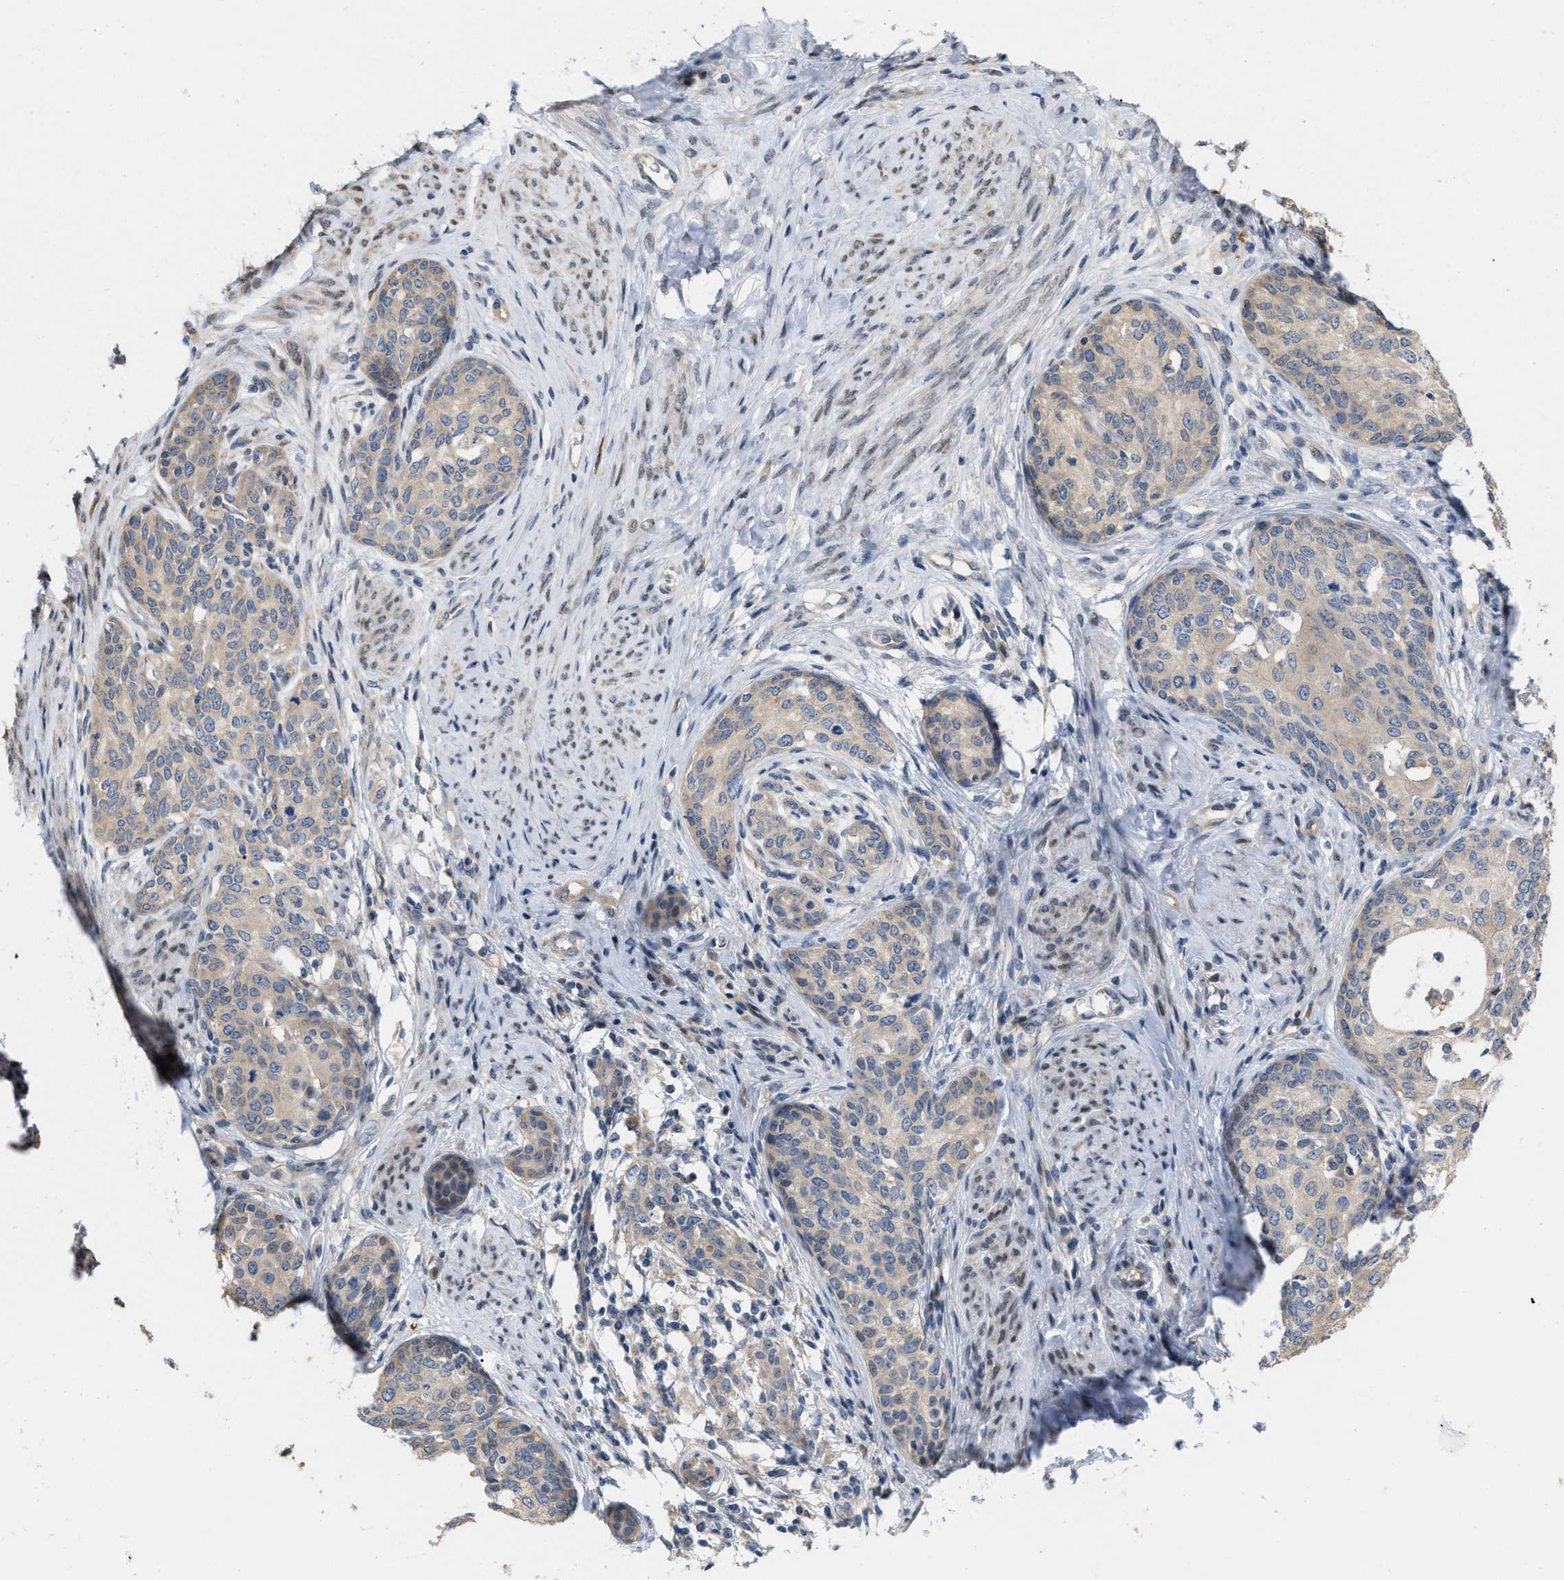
{"staining": {"intensity": "weak", "quantity": ">75%", "location": "cytoplasmic/membranous"}, "tissue": "cervical cancer", "cell_type": "Tumor cells", "image_type": "cancer", "snomed": [{"axis": "morphology", "description": "Squamous cell carcinoma, NOS"}, {"axis": "morphology", "description": "Adenocarcinoma, NOS"}, {"axis": "topography", "description": "Cervix"}], "caption": "Immunohistochemical staining of cervical cancer (adenocarcinoma) demonstrates weak cytoplasmic/membranous protein positivity in approximately >75% of tumor cells.", "gene": "CSNK1A1", "patient": {"sex": "female", "age": 52}}